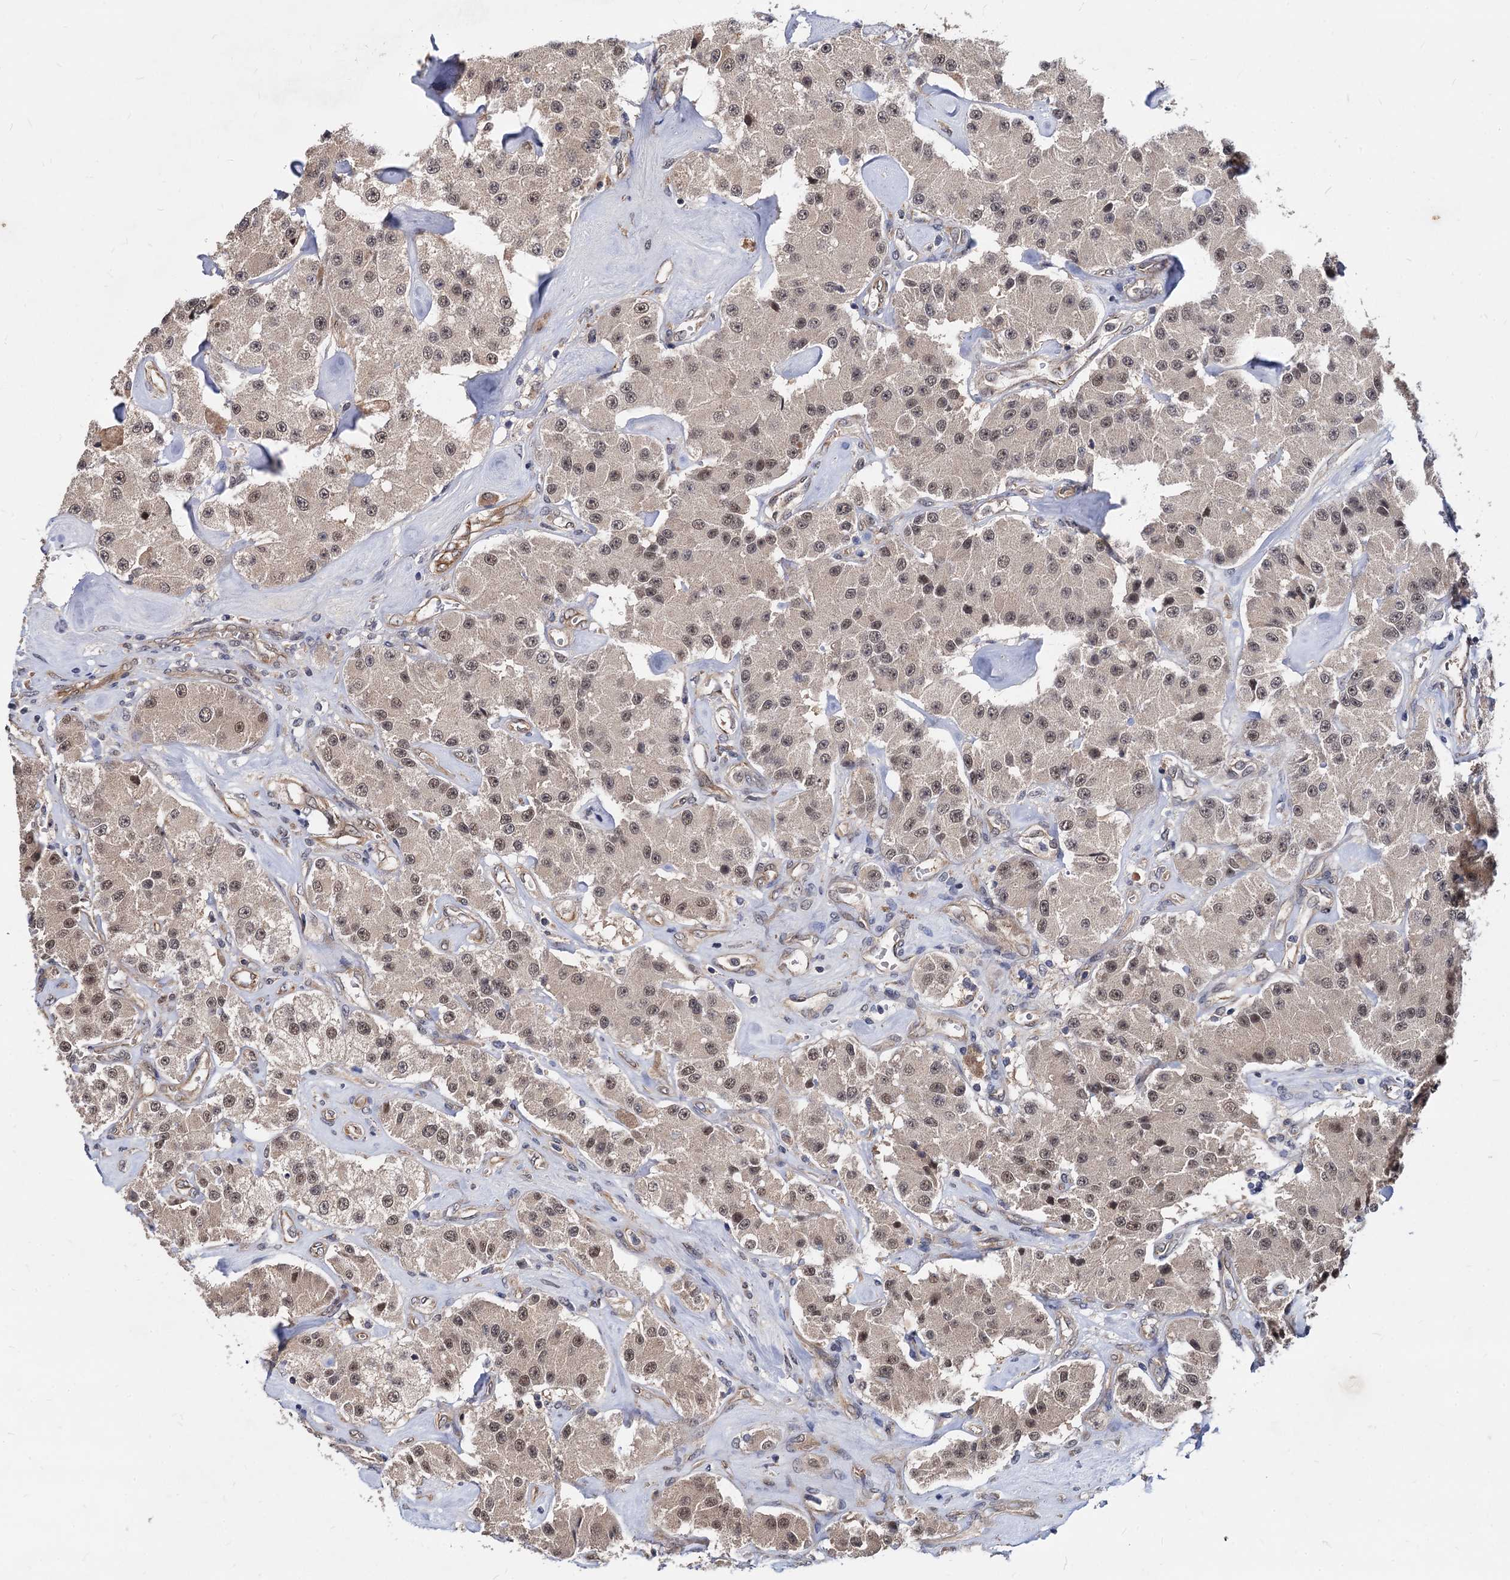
{"staining": {"intensity": "moderate", "quantity": ">75%", "location": "nuclear"}, "tissue": "carcinoid", "cell_type": "Tumor cells", "image_type": "cancer", "snomed": [{"axis": "morphology", "description": "Carcinoid, malignant, NOS"}, {"axis": "topography", "description": "Pancreas"}], "caption": "A histopathology image showing moderate nuclear positivity in about >75% of tumor cells in malignant carcinoid, as visualized by brown immunohistochemical staining.", "gene": "PSMD4", "patient": {"sex": "male", "age": 41}}